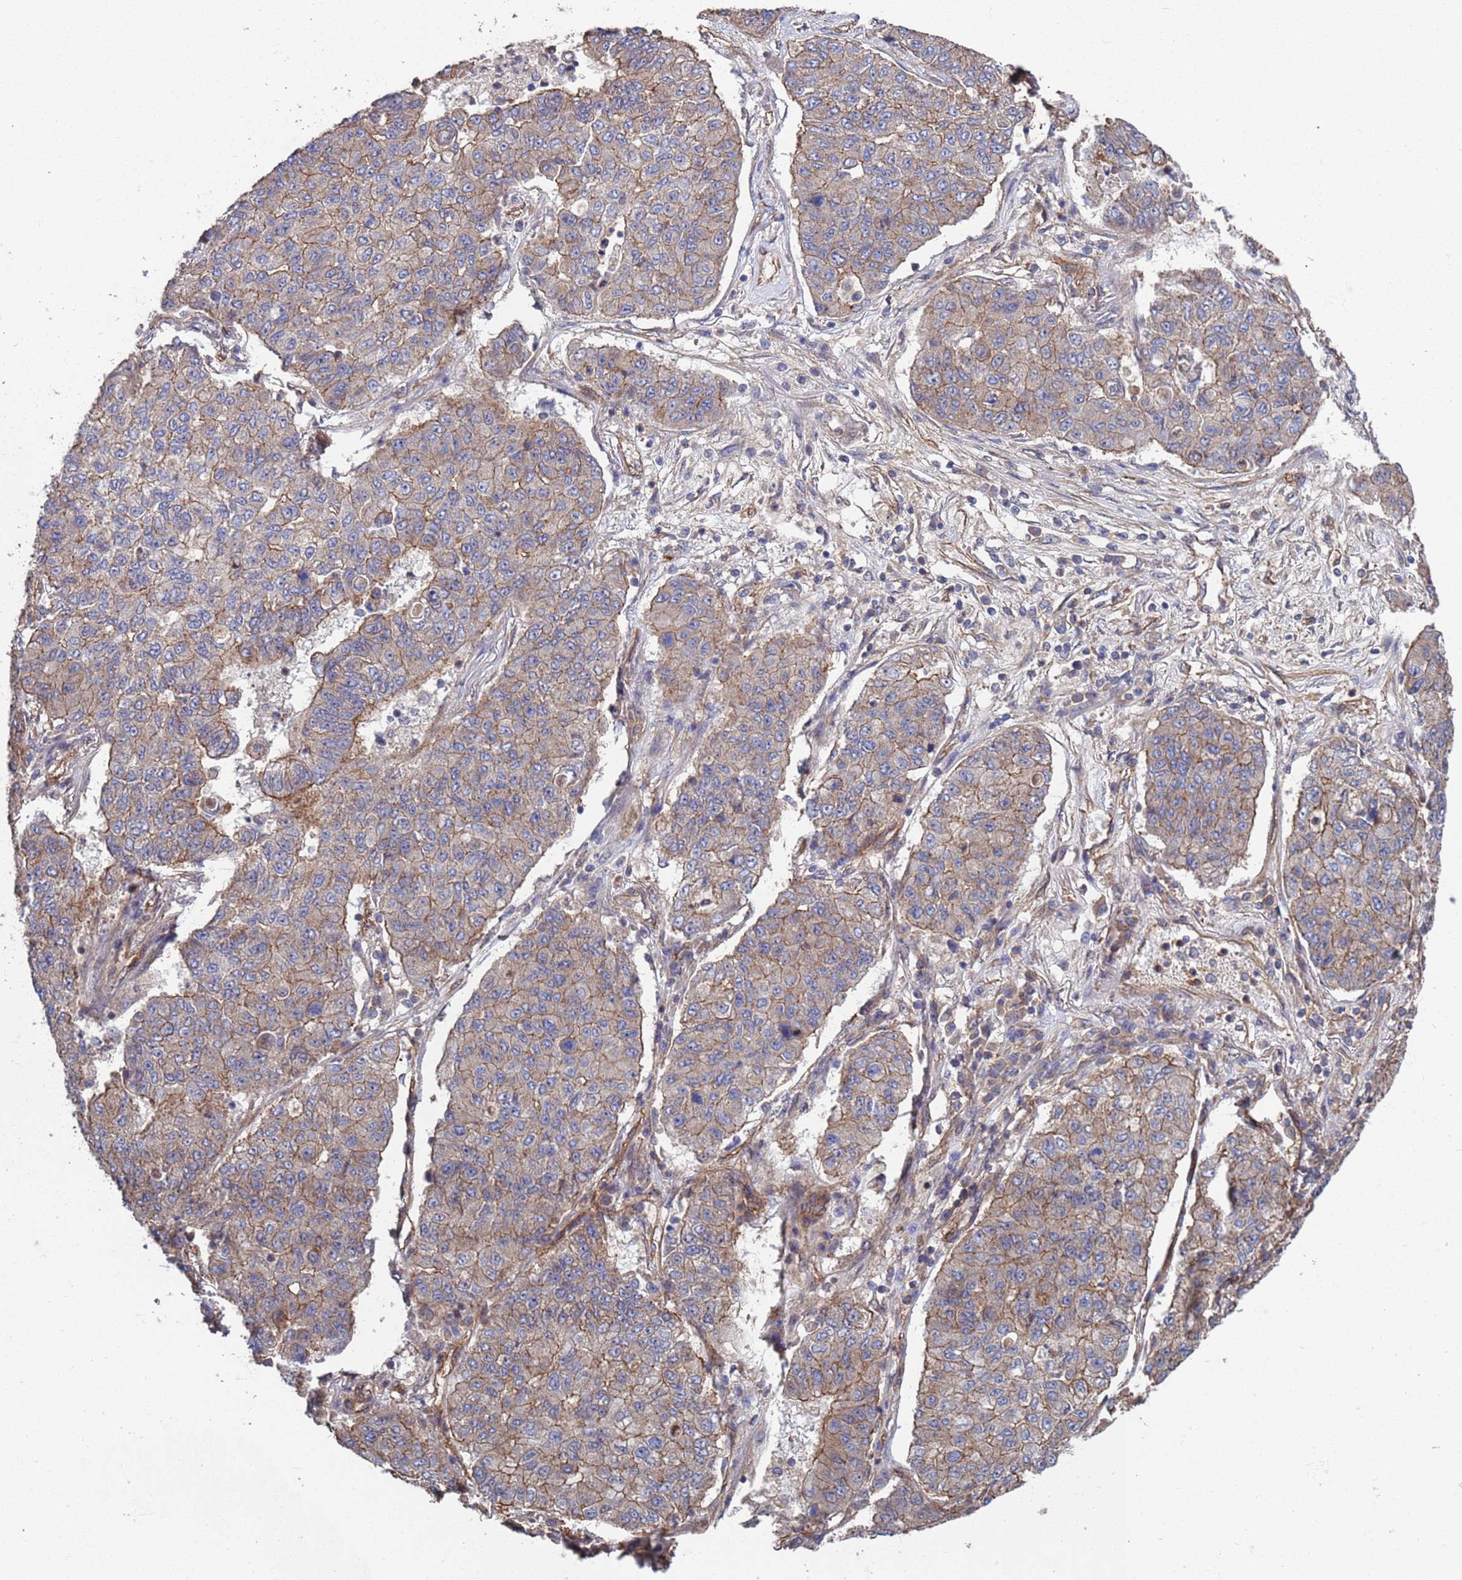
{"staining": {"intensity": "weak", "quantity": "25%-75%", "location": "cytoplasmic/membranous"}, "tissue": "lung cancer", "cell_type": "Tumor cells", "image_type": "cancer", "snomed": [{"axis": "morphology", "description": "Squamous cell carcinoma, NOS"}, {"axis": "topography", "description": "Lung"}], "caption": "Protein expression analysis of human lung cancer reveals weak cytoplasmic/membranous staining in about 25%-75% of tumor cells. Ihc stains the protein of interest in brown and the nuclei are stained blue.", "gene": "NDUFAF6", "patient": {"sex": "male", "age": 74}}